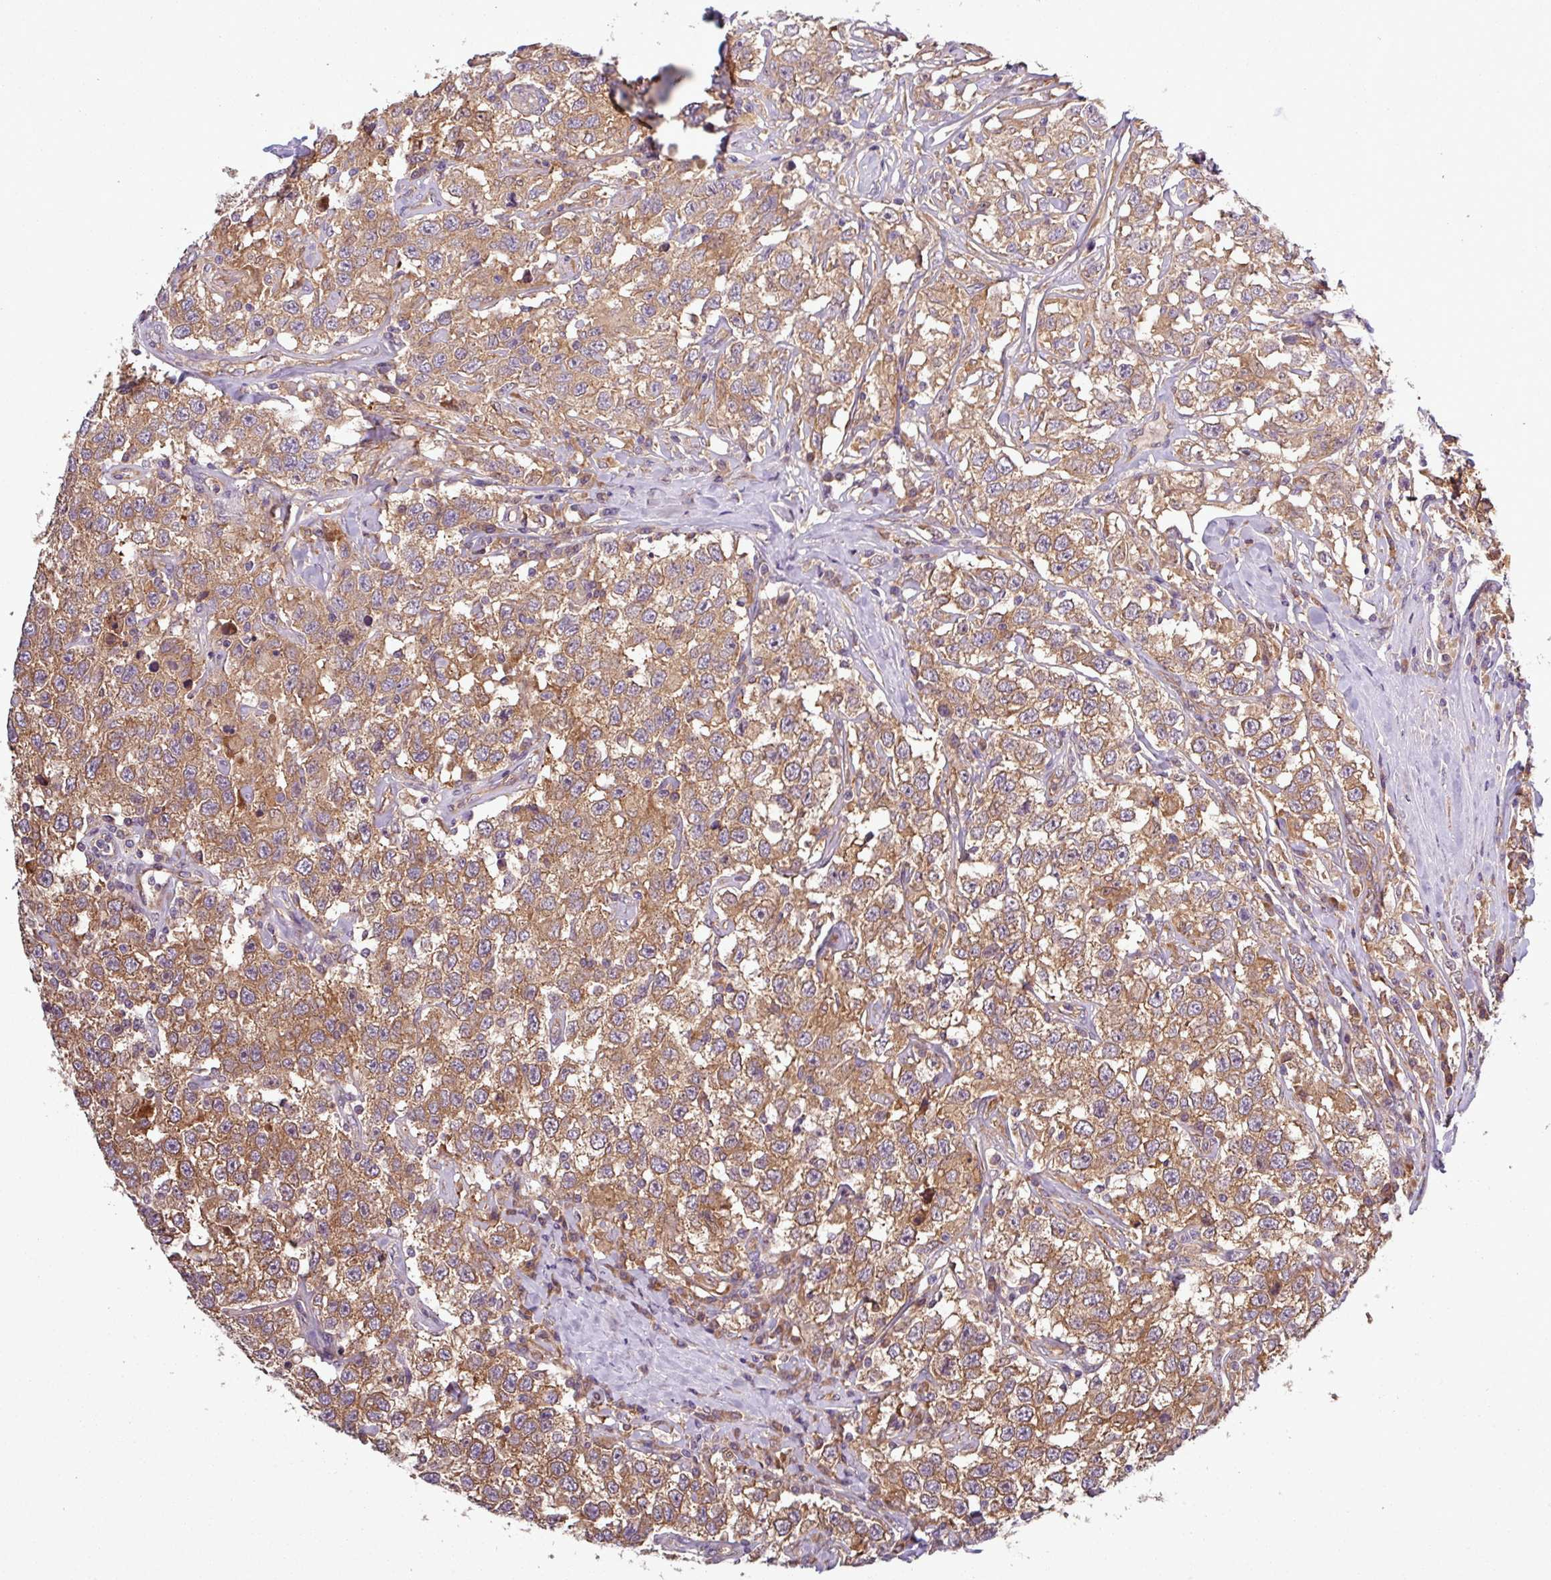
{"staining": {"intensity": "moderate", "quantity": ">75%", "location": "cytoplasmic/membranous"}, "tissue": "testis cancer", "cell_type": "Tumor cells", "image_type": "cancer", "snomed": [{"axis": "morphology", "description": "Seminoma, NOS"}, {"axis": "topography", "description": "Testis"}], "caption": "Immunohistochemistry (IHC) image of neoplastic tissue: testis cancer (seminoma) stained using immunohistochemistry exhibits medium levels of moderate protein expression localized specifically in the cytoplasmic/membranous of tumor cells, appearing as a cytoplasmic/membranous brown color.", "gene": "SIRPB2", "patient": {"sex": "male", "age": 41}}